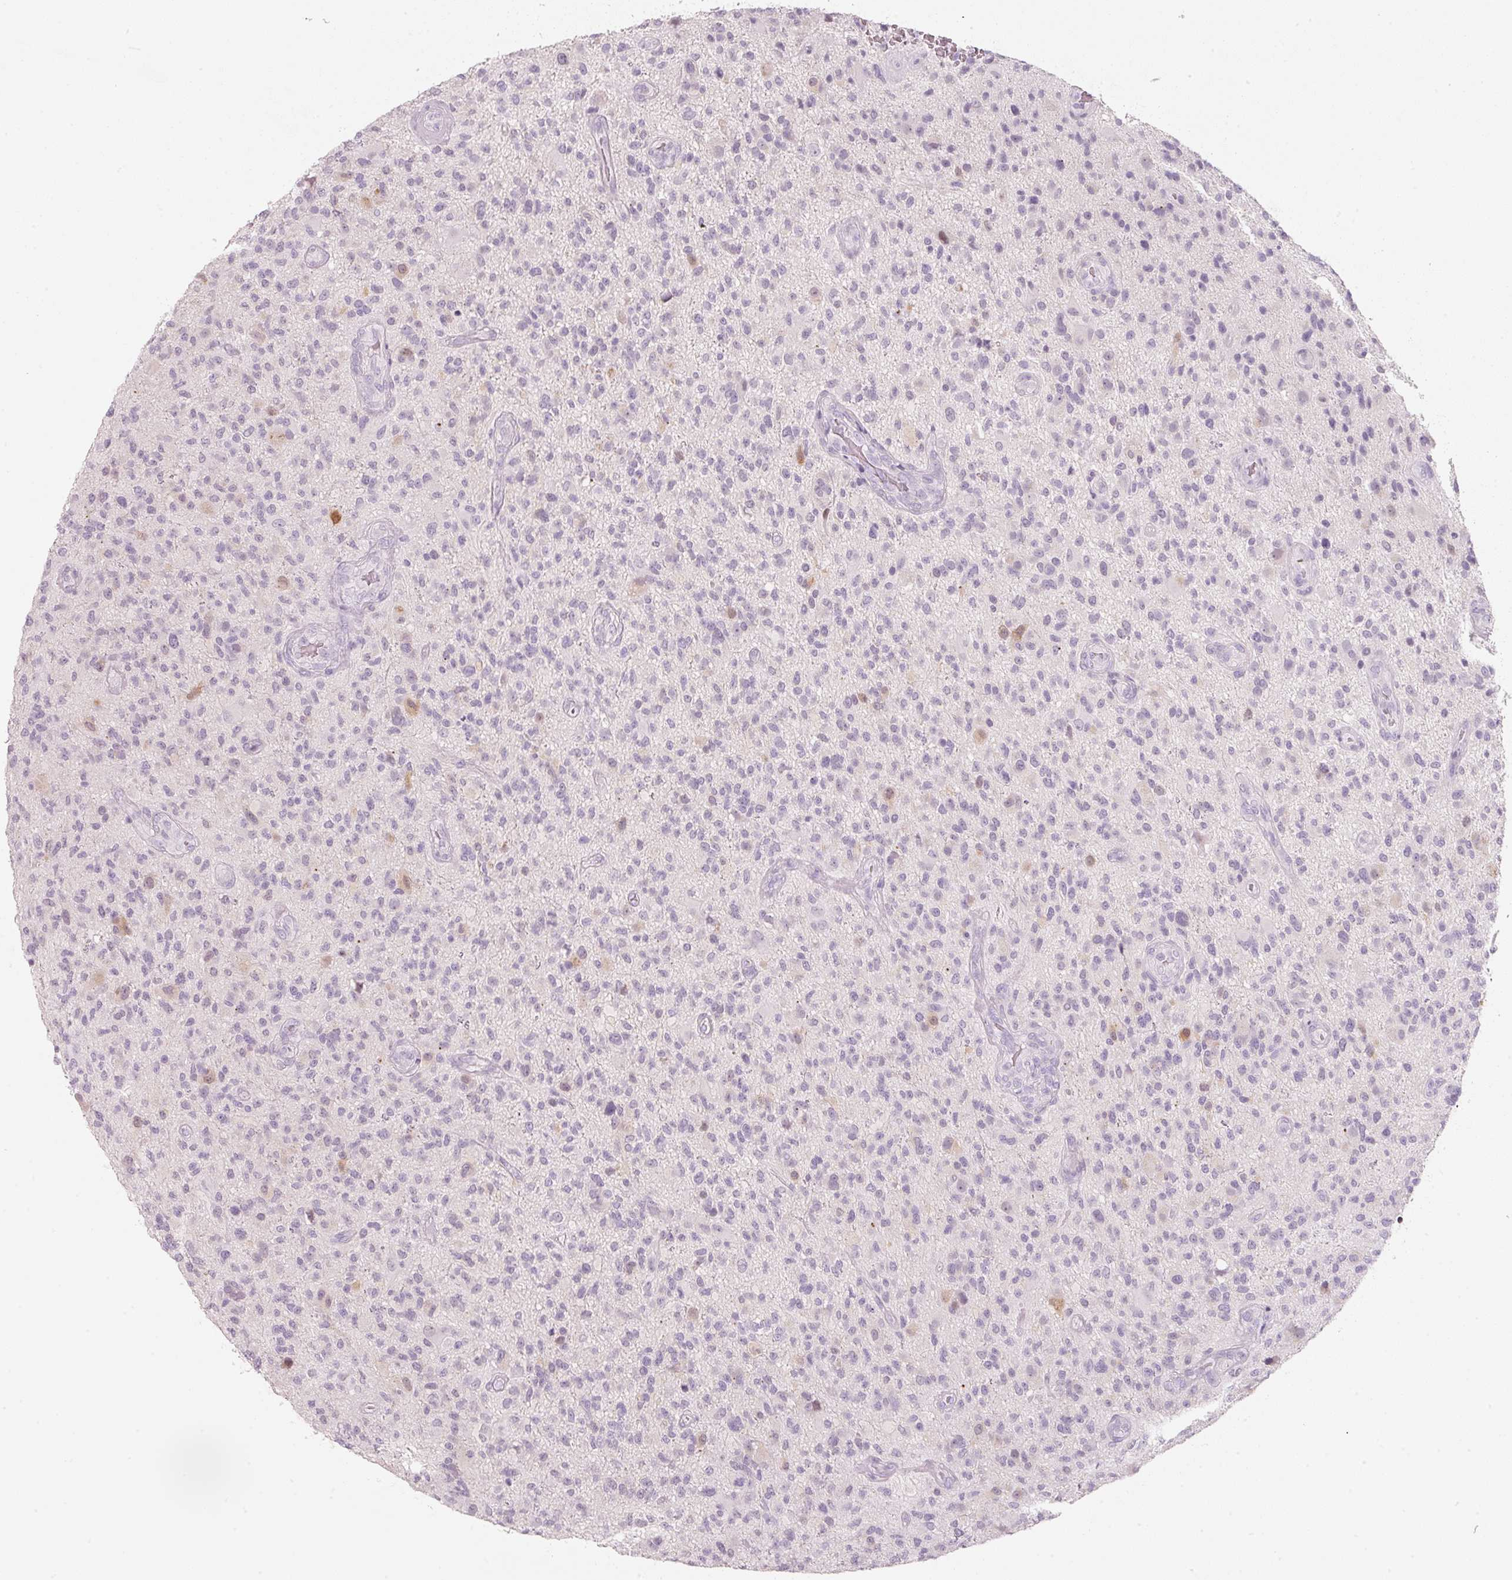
{"staining": {"intensity": "negative", "quantity": "none", "location": "none"}, "tissue": "glioma", "cell_type": "Tumor cells", "image_type": "cancer", "snomed": [{"axis": "morphology", "description": "Glioma, malignant, High grade"}, {"axis": "topography", "description": "Brain"}], "caption": "A photomicrograph of high-grade glioma (malignant) stained for a protein reveals no brown staining in tumor cells.", "gene": "ENSG00000206549", "patient": {"sex": "male", "age": 47}}